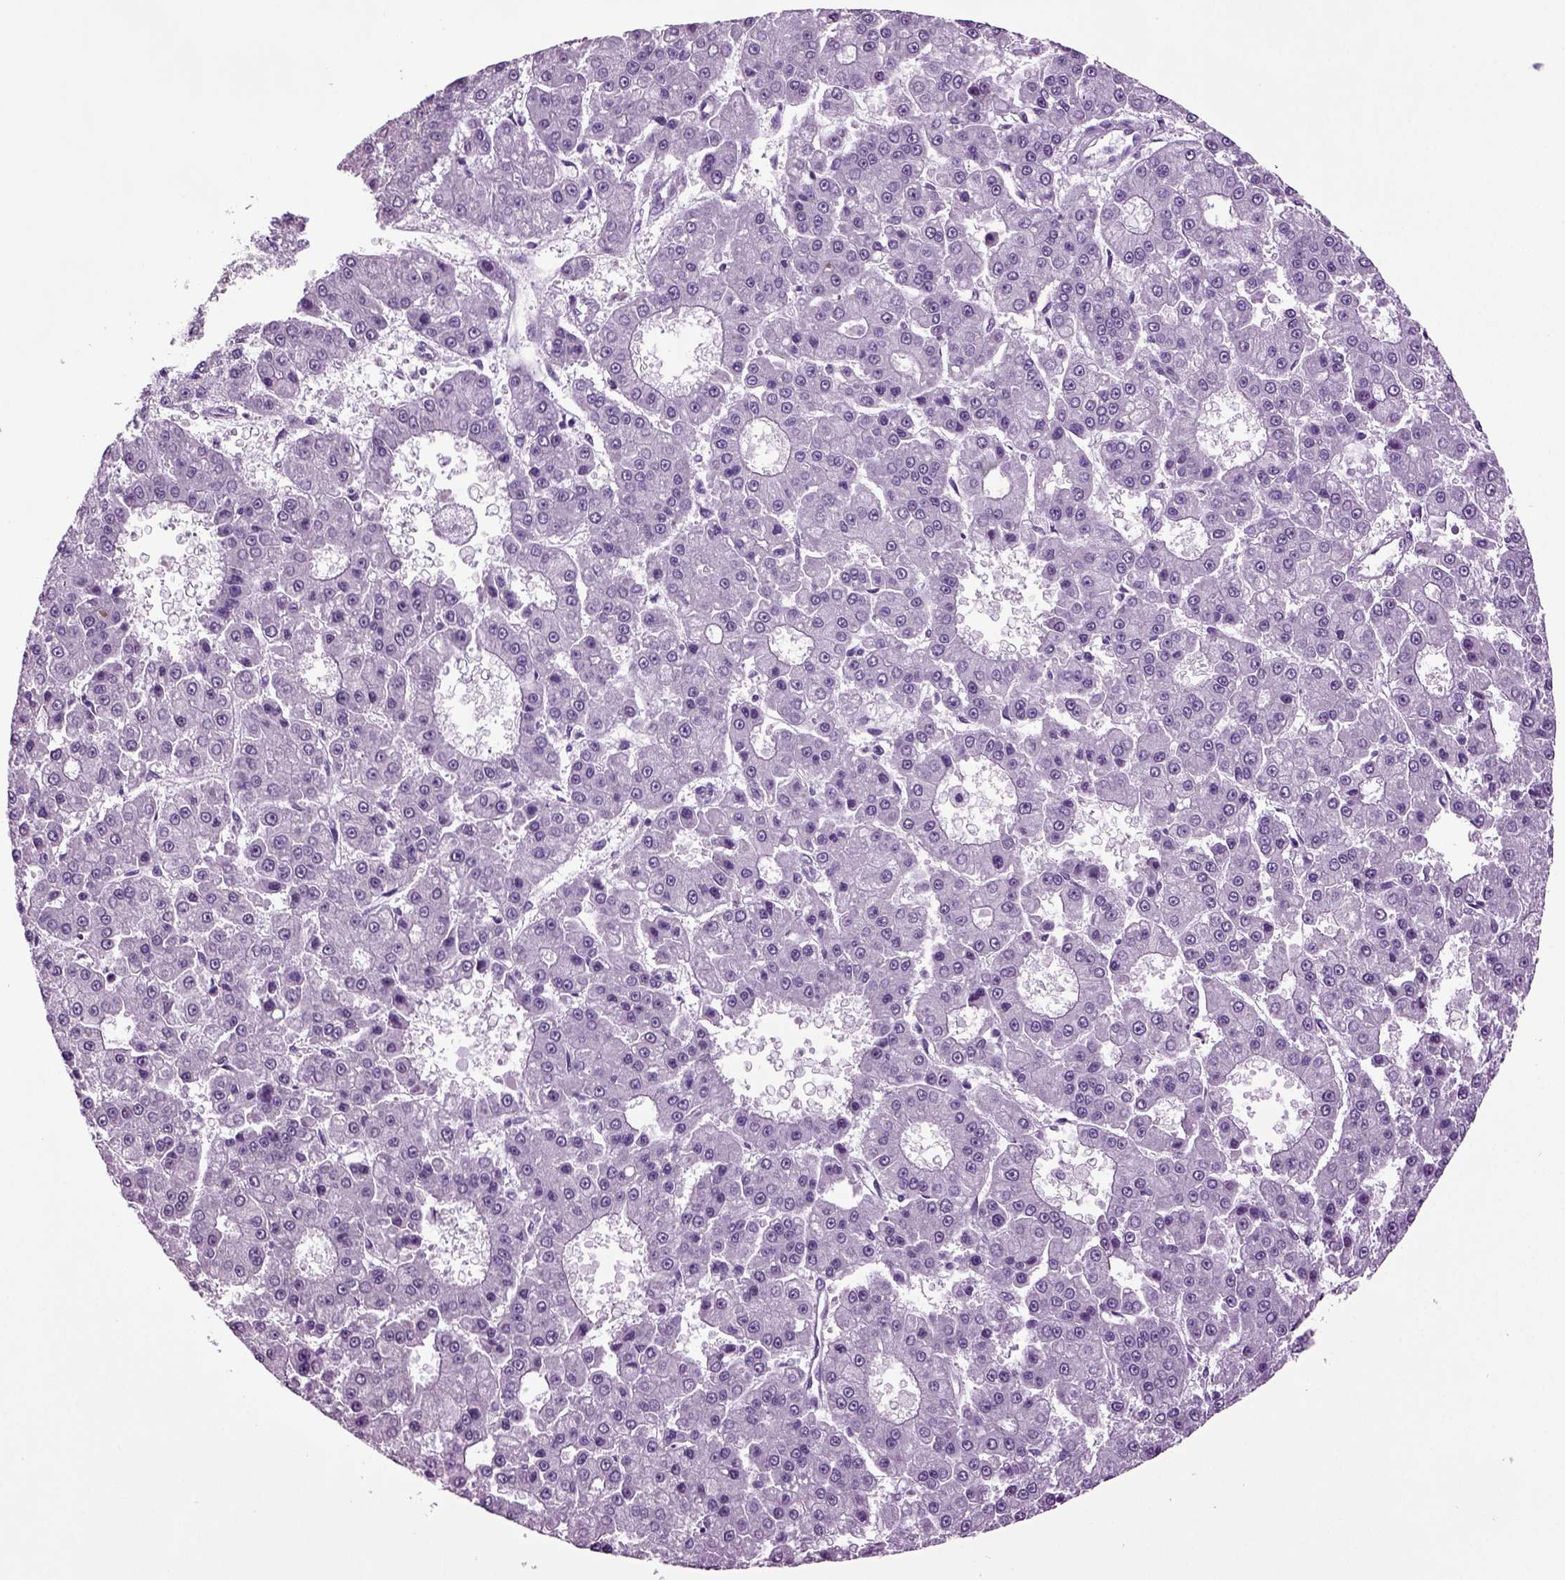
{"staining": {"intensity": "negative", "quantity": "none", "location": "none"}, "tissue": "liver cancer", "cell_type": "Tumor cells", "image_type": "cancer", "snomed": [{"axis": "morphology", "description": "Carcinoma, Hepatocellular, NOS"}, {"axis": "topography", "description": "Liver"}], "caption": "DAB (3,3'-diaminobenzidine) immunohistochemical staining of liver cancer (hepatocellular carcinoma) exhibits no significant expression in tumor cells. (Stains: DAB (3,3'-diaminobenzidine) IHC with hematoxylin counter stain, Microscopy: brightfield microscopy at high magnification).", "gene": "PLCH2", "patient": {"sex": "male", "age": 70}}